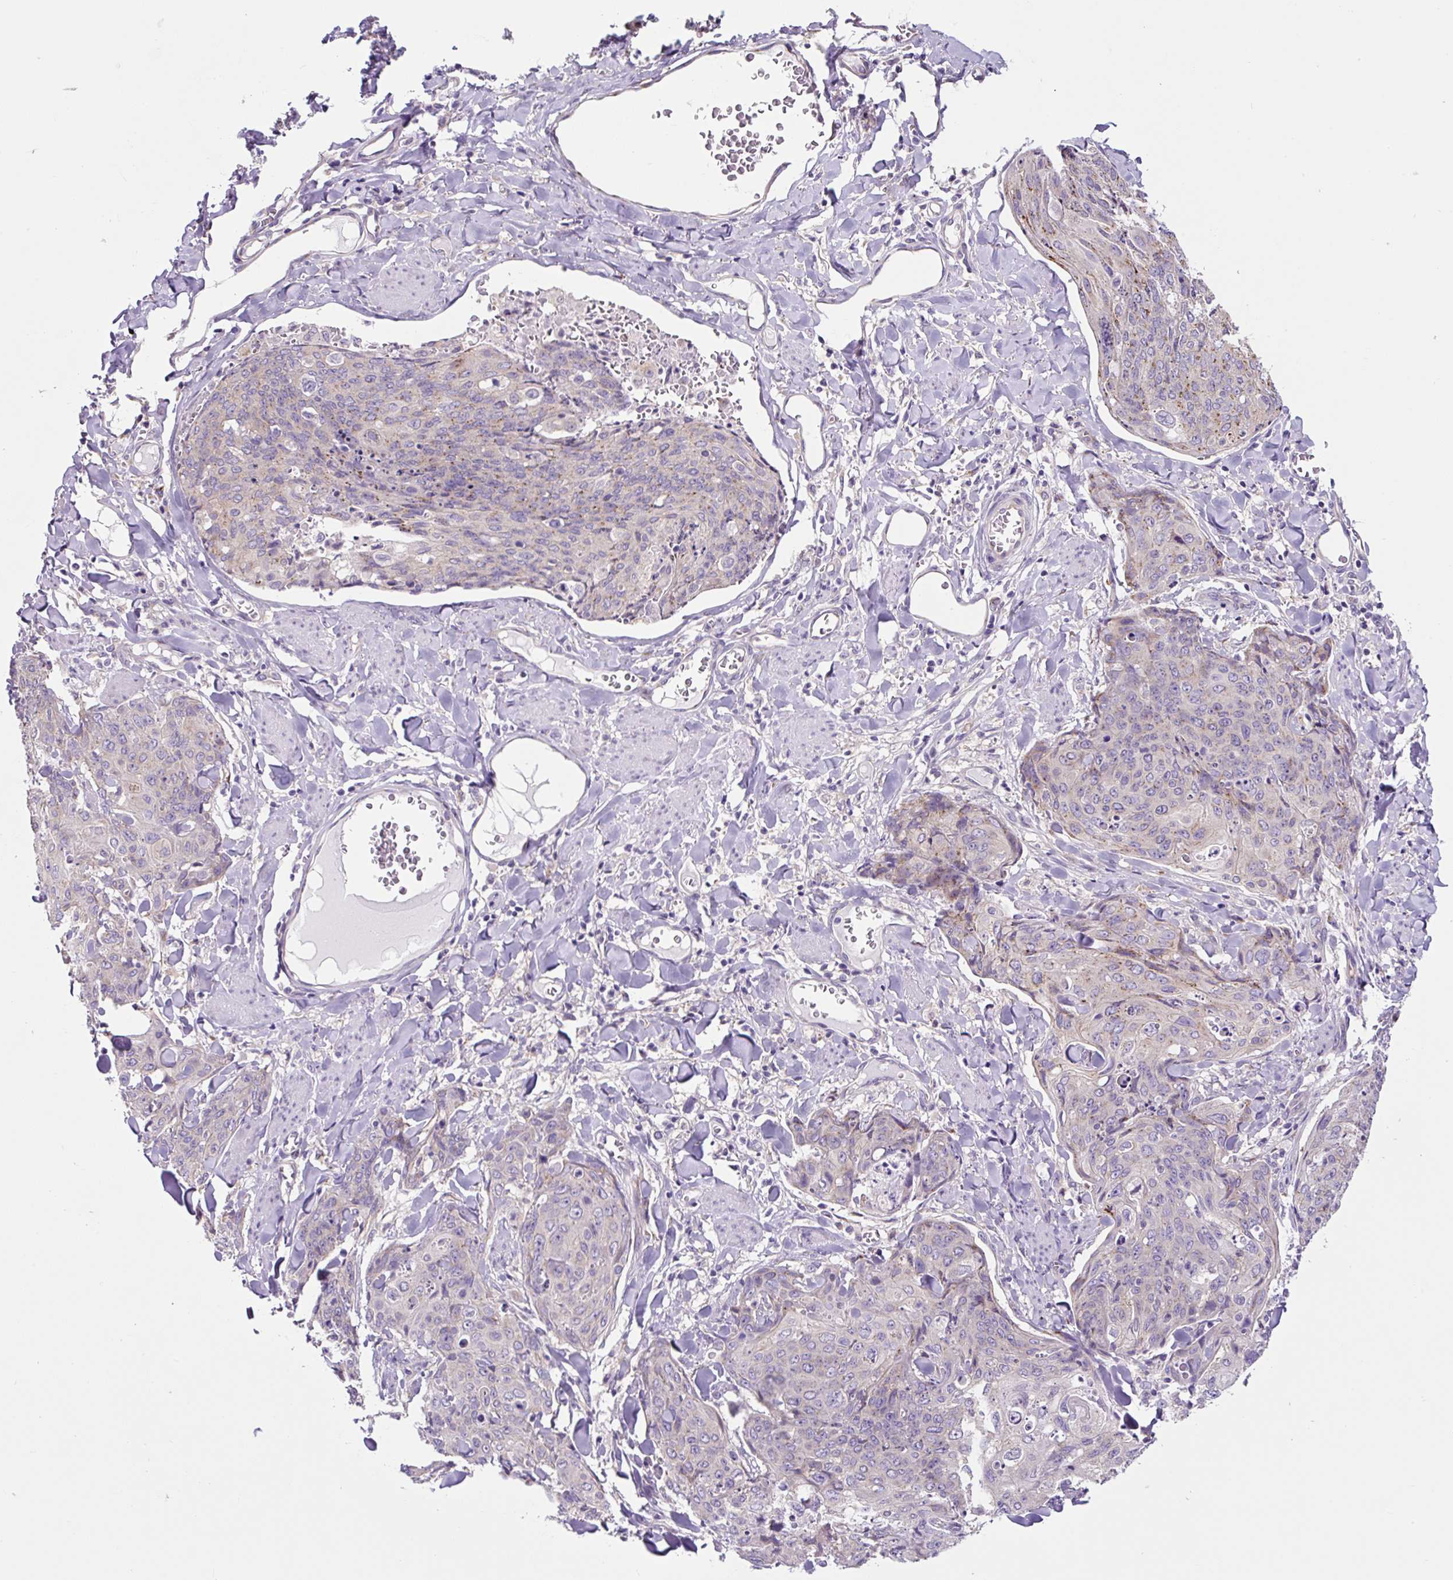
{"staining": {"intensity": "weak", "quantity": "<25%", "location": "cytoplasmic/membranous"}, "tissue": "skin cancer", "cell_type": "Tumor cells", "image_type": "cancer", "snomed": [{"axis": "morphology", "description": "Squamous cell carcinoma, NOS"}, {"axis": "topography", "description": "Skin"}, {"axis": "topography", "description": "Vulva"}], "caption": "Immunohistochemistry (IHC) of skin cancer shows no positivity in tumor cells. (DAB (3,3'-diaminobenzidine) IHC with hematoxylin counter stain).", "gene": "GORASP1", "patient": {"sex": "female", "age": 85}}